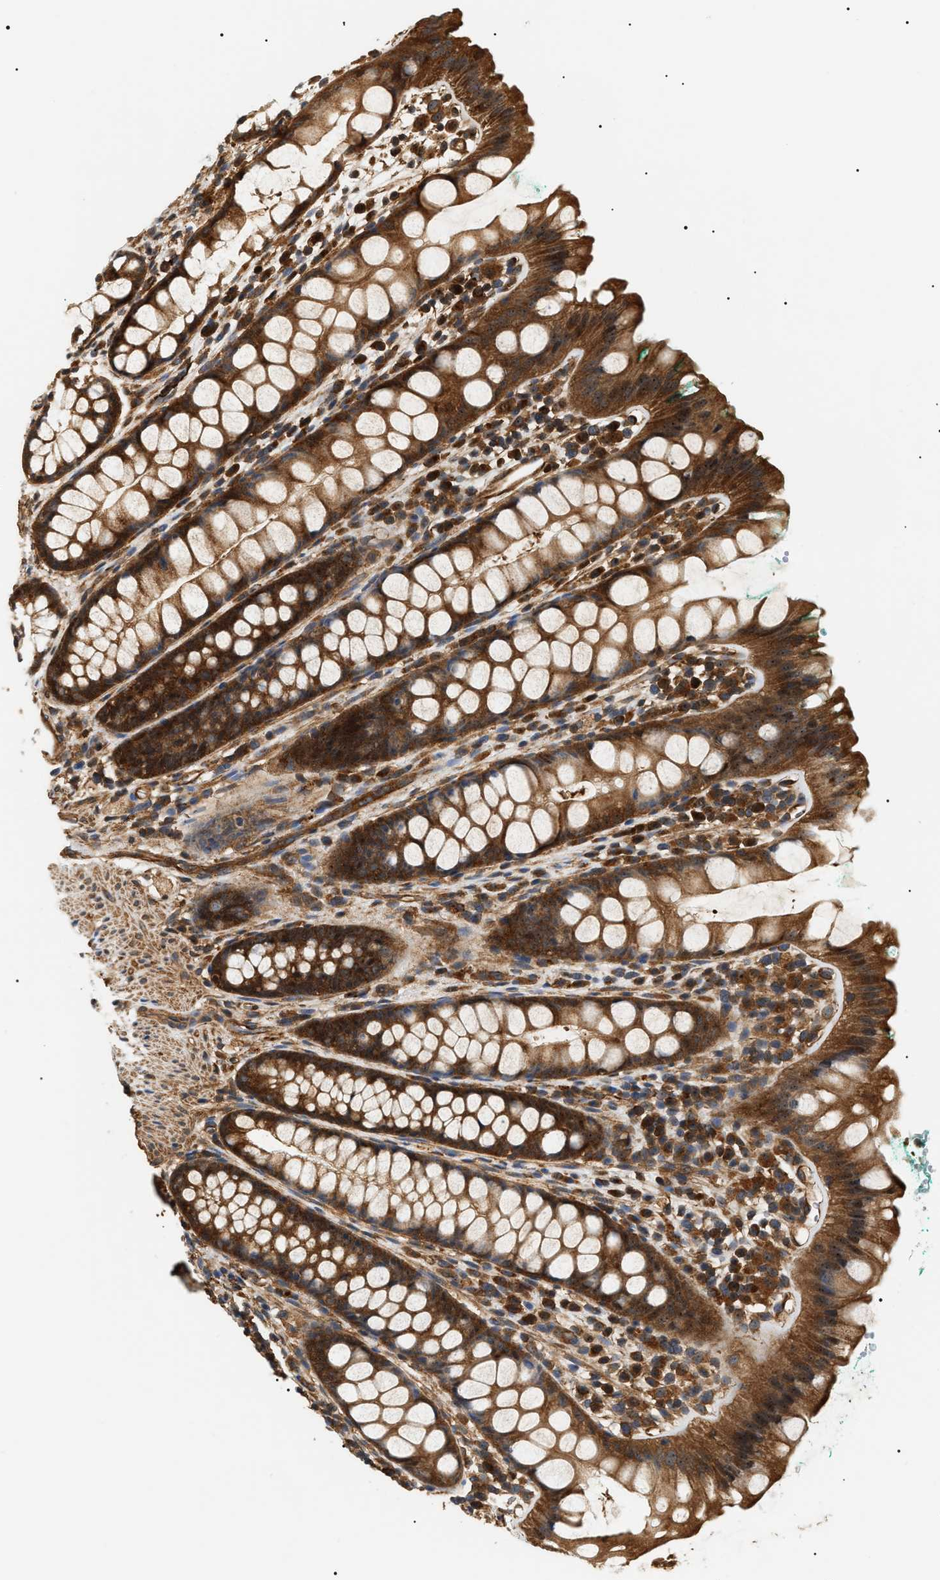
{"staining": {"intensity": "moderate", "quantity": ">75%", "location": "cytoplasmic/membranous,nuclear"}, "tissue": "rectum", "cell_type": "Glandular cells", "image_type": "normal", "snomed": [{"axis": "morphology", "description": "Normal tissue, NOS"}, {"axis": "topography", "description": "Rectum"}], "caption": "Protein analysis of unremarkable rectum displays moderate cytoplasmic/membranous,nuclear positivity in about >75% of glandular cells.", "gene": "SH3GLB2", "patient": {"sex": "female", "age": 65}}